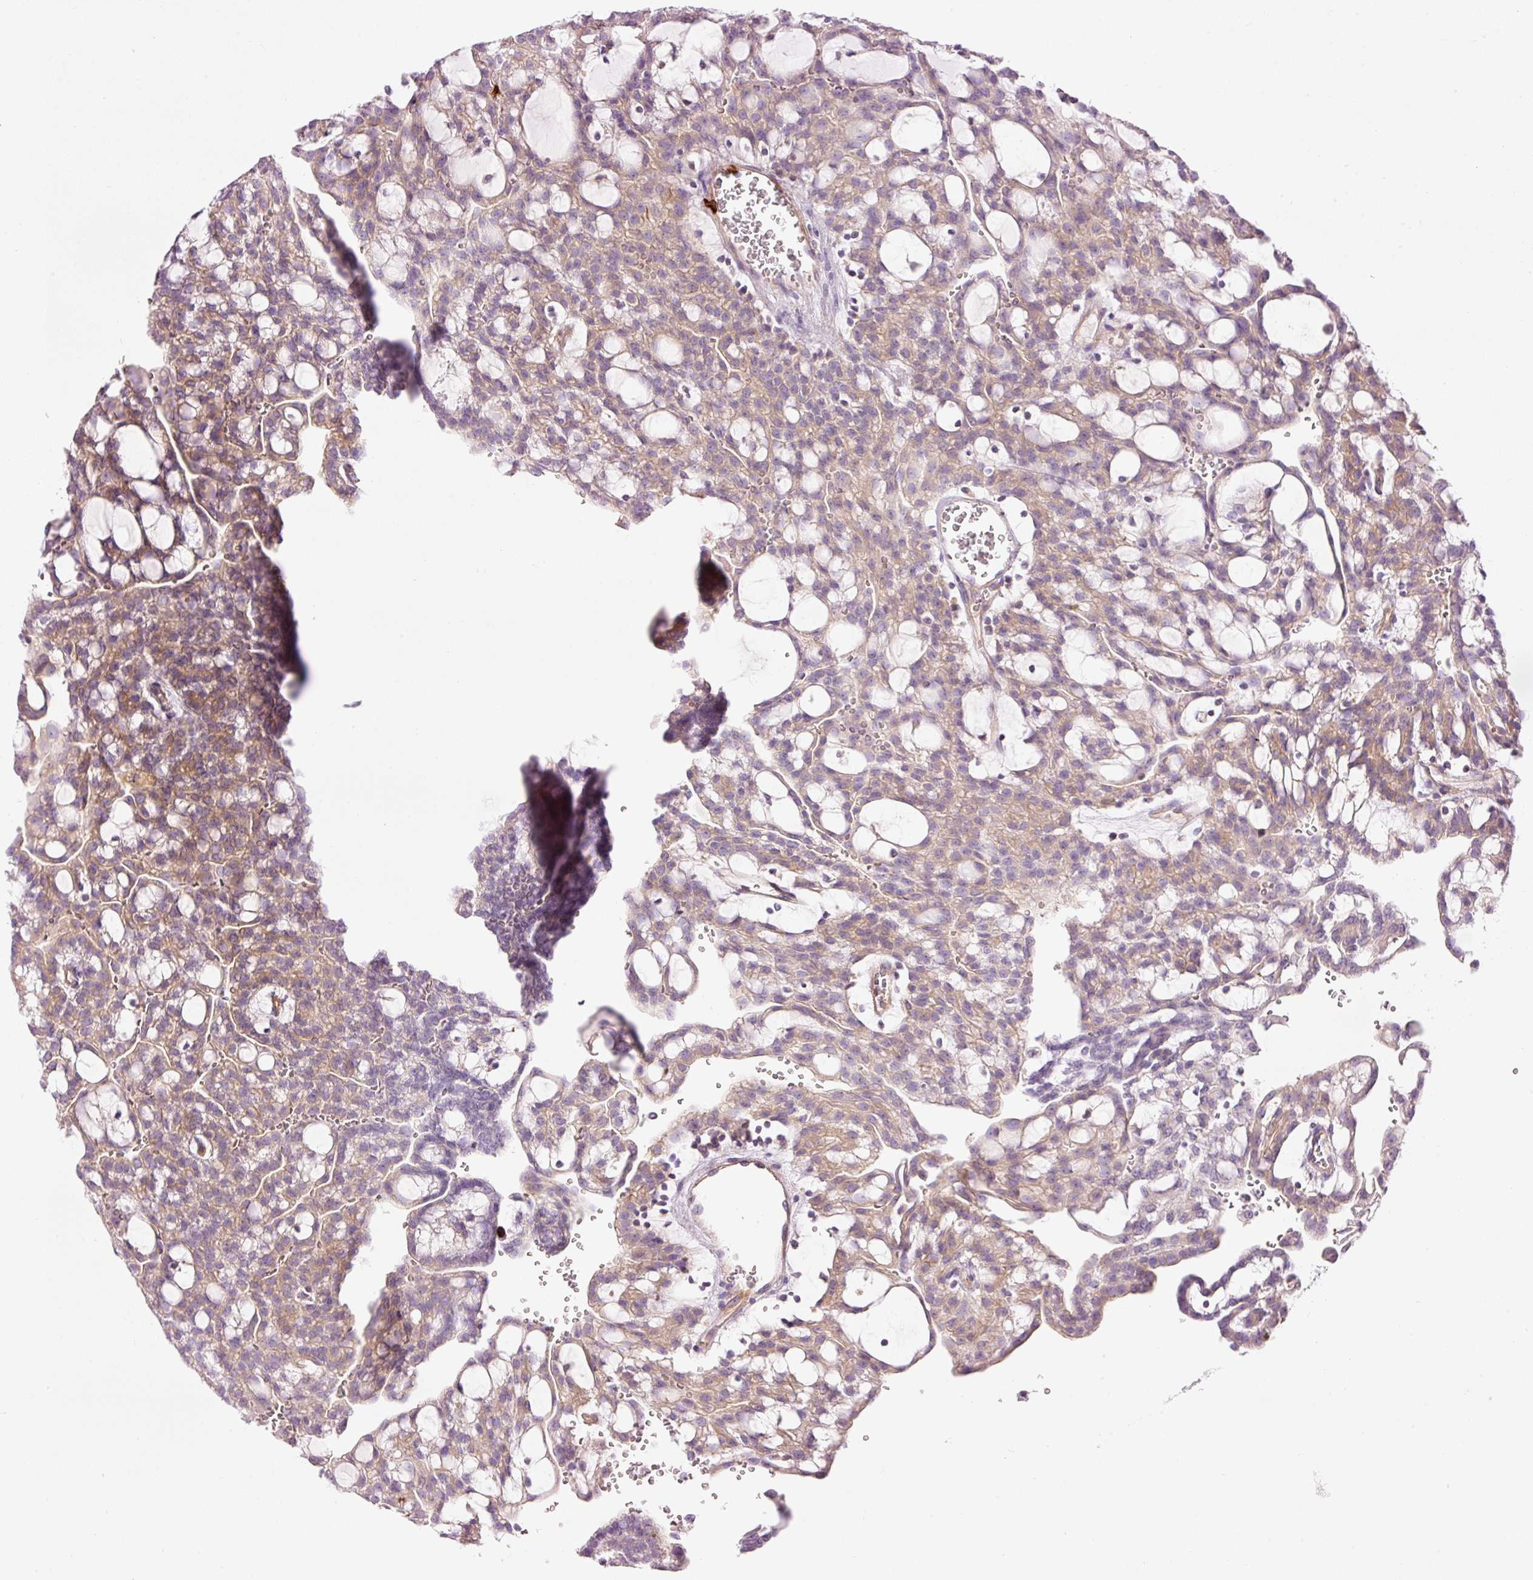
{"staining": {"intensity": "moderate", "quantity": "25%-75%", "location": "cytoplasmic/membranous"}, "tissue": "renal cancer", "cell_type": "Tumor cells", "image_type": "cancer", "snomed": [{"axis": "morphology", "description": "Adenocarcinoma, NOS"}, {"axis": "topography", "description": "Kidney"}], "caption": "Human renal cancer (adenocarcinoma) stained for a protein (brown) exhibits moderate cytoplasmic/membranous positive positivity in approximately 25%-75% of tumor cells.", "gene": "MAP3K3", "patient": {"sex": "male", "age": 63}}